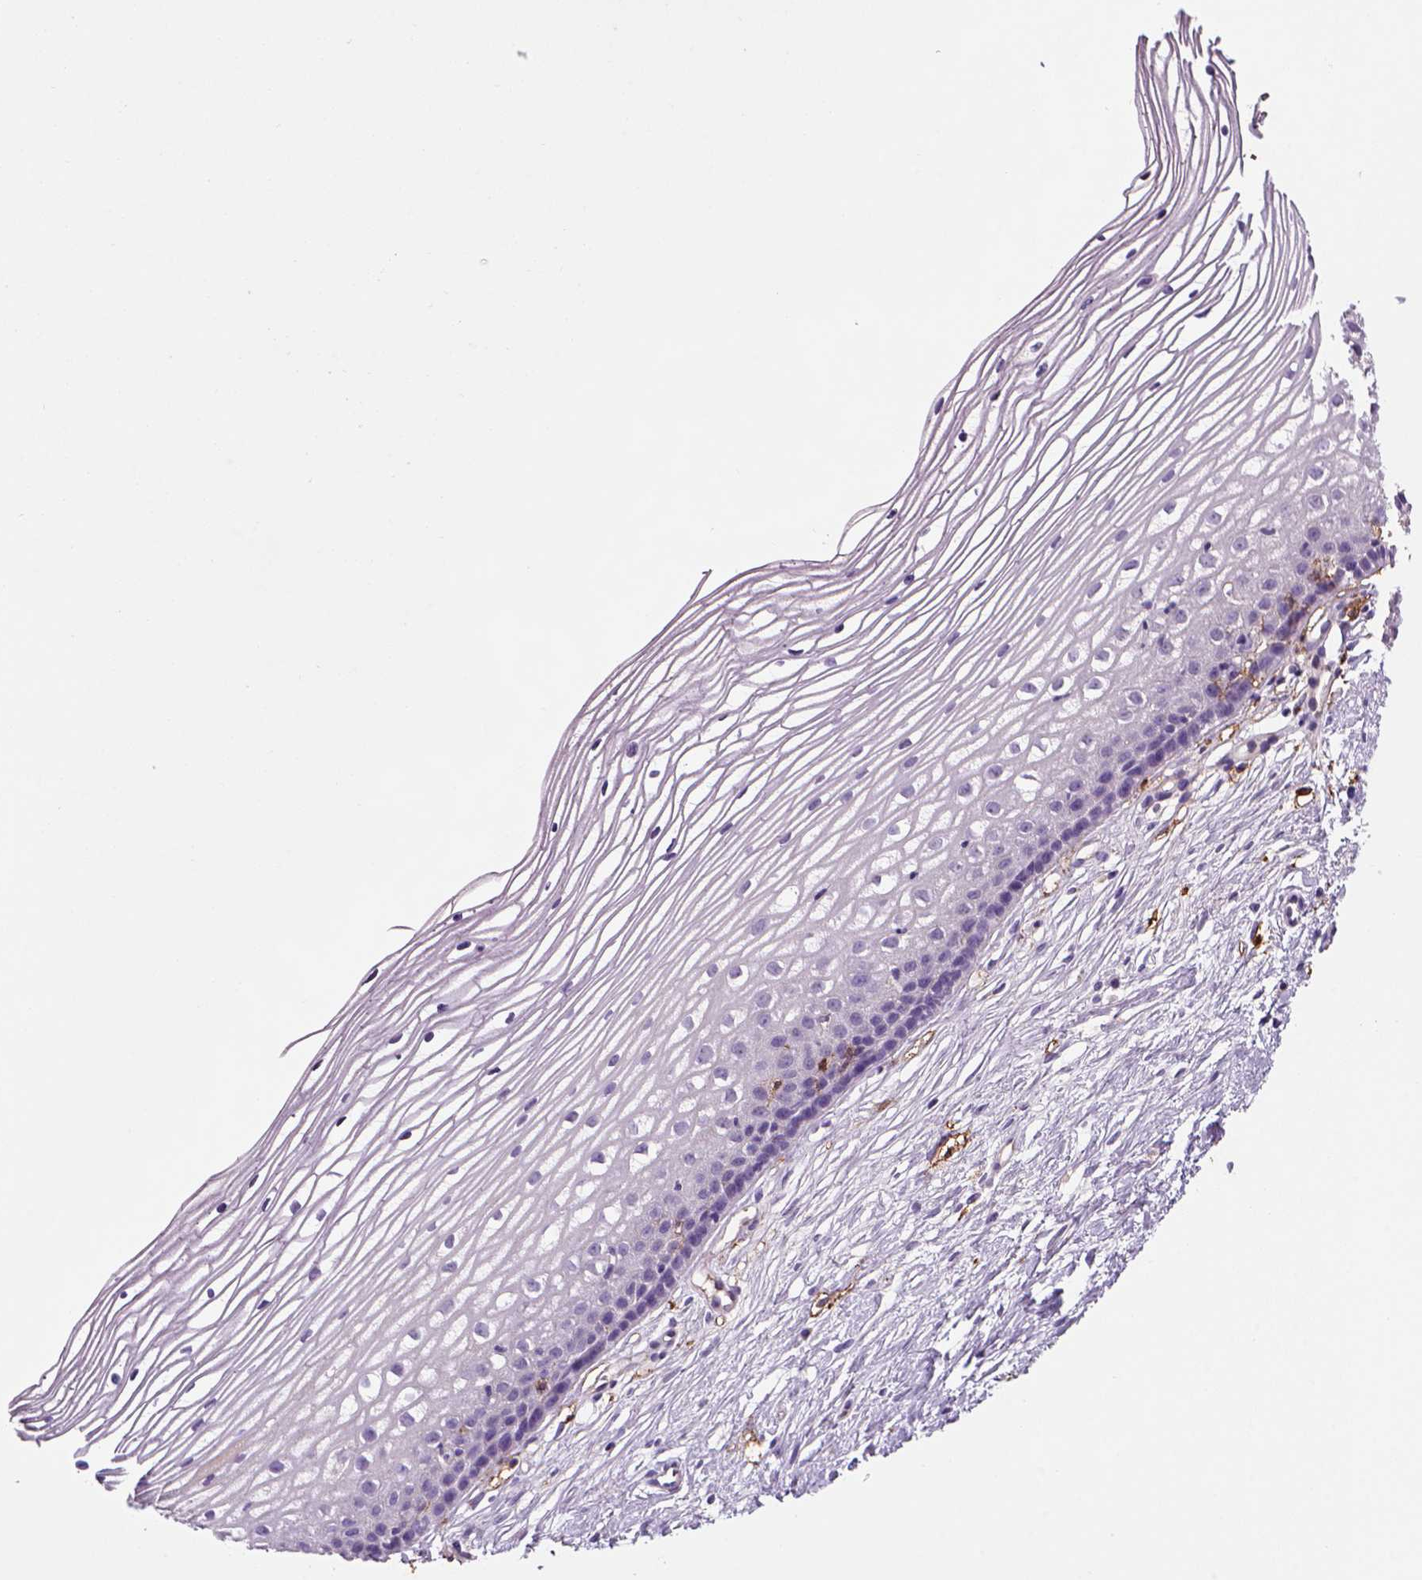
{"staining": {"intensity": "negative", "quantity": "none", "location": "none"}, "tissue": "cervix", "cell_type": "Glandular cells", "image_type": "normal", "snomed": [{"axis": "morphology", "description": "Normal tissue, NOS"}, {"axis": "topography", "description": "Cervix"}], "caption": "This is a photomicrograph of immunohistochemistry staining of unremarkable cervix, which shows no staining in glandular cells. Brightfield microscopy of immunohistochemistry stained with DAB (3,3'-diaminobenzidine) (brown) and hematoxylin (blue), captured at high magnification.", "gene": "CD14", "patient": {"sex": "female", "age": 40}}